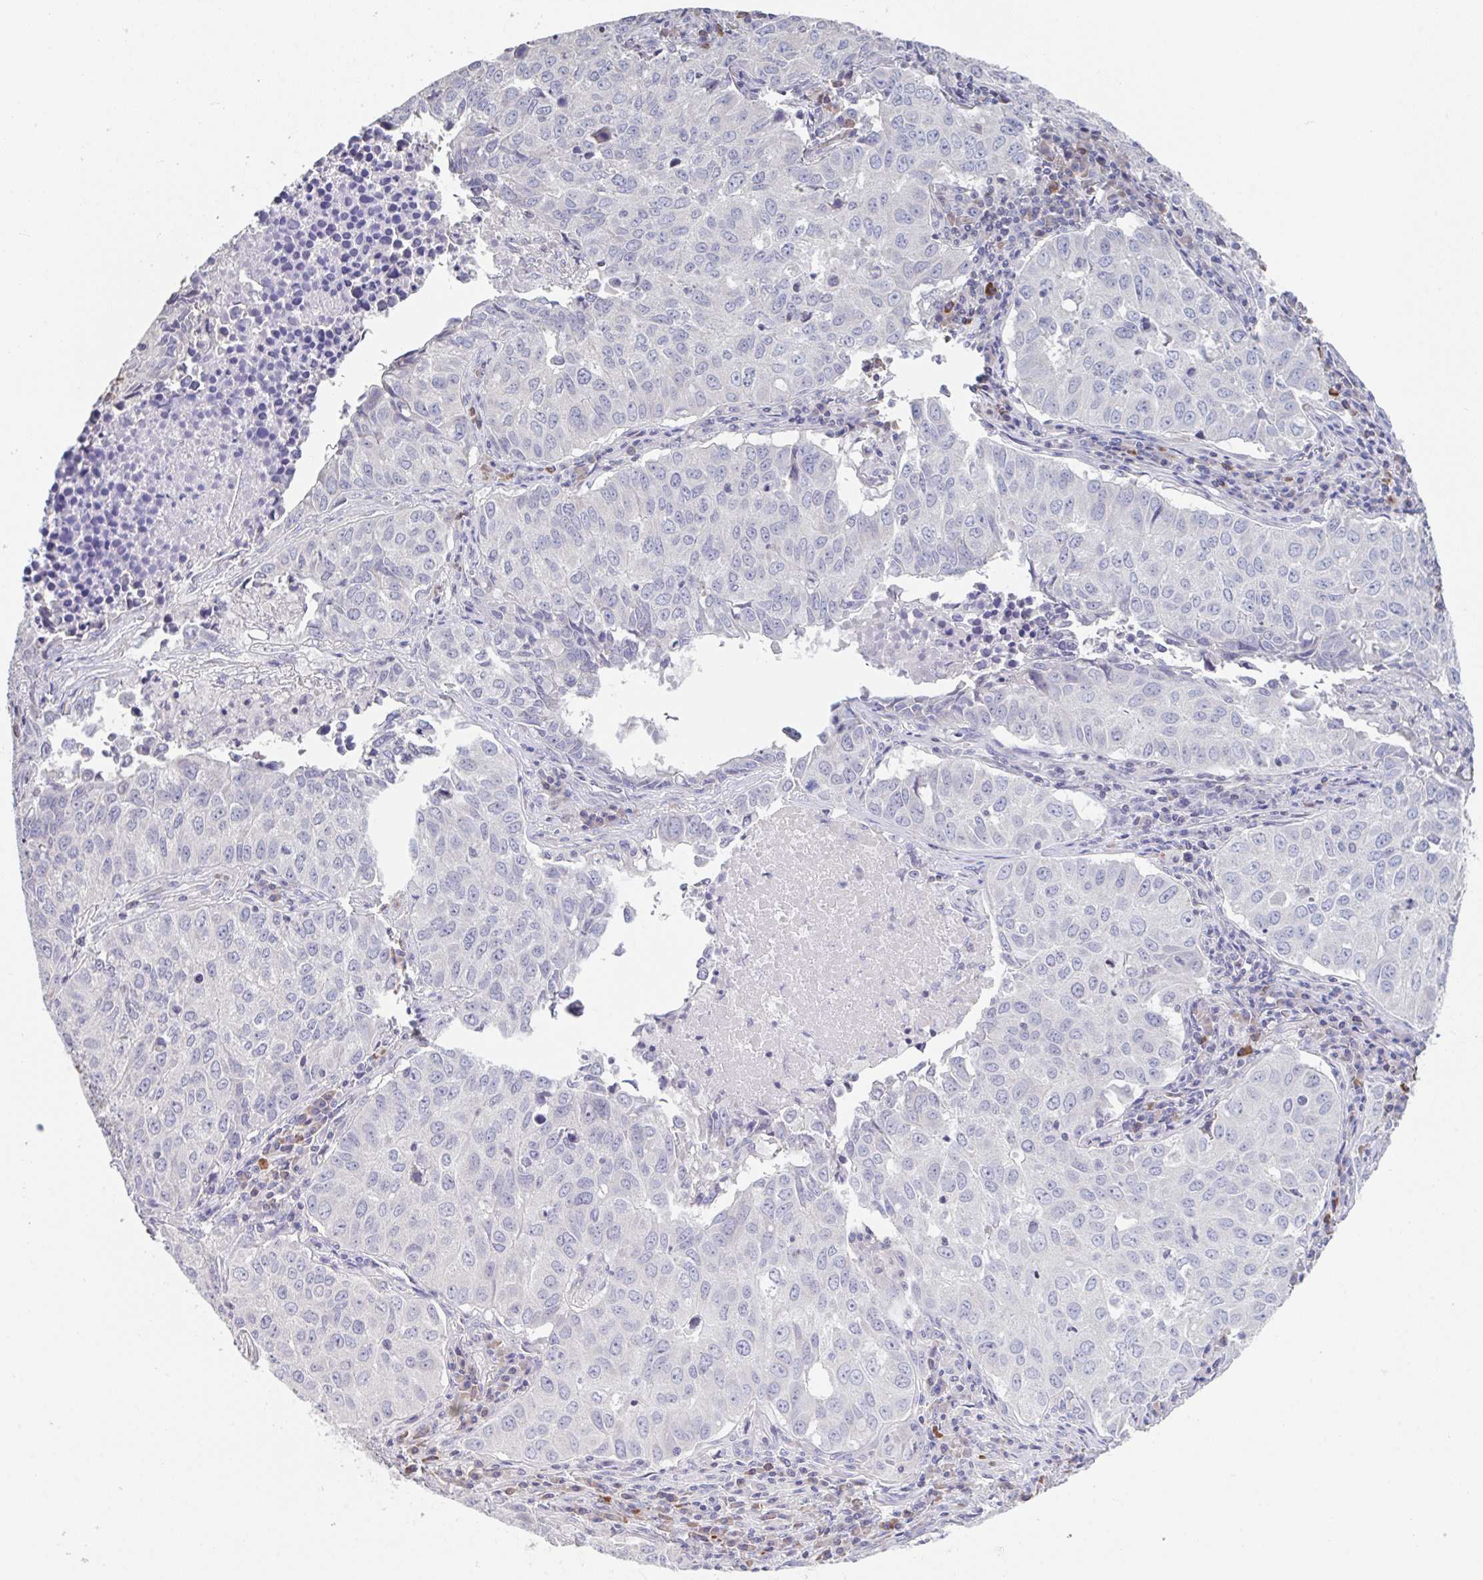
{"staining": {"intensity": "negative", "quantity": "none", "location": "none"}, "tissue": "lung cancer", "cell_type": "Tumor cells", "image_type": "cancer", "snomed": [{"axis": "morphology", "description": "Adenocarcinoma, NOS"}, {"axis": "topography", "description": "Lung"}], "caption": "IHC histopathology image of lung cancer (adenocarcinoma) stained for a protein (brown), which displays no expression in tumor cells. (Stains: DAB (3,3'-diaminobenzidine) IHC with hematoxylin counter stain, Microscopy: brightfield microscopy at high magnification).", "gene": "LRRC58", "patient": {"sex": "female", "age": 50}}